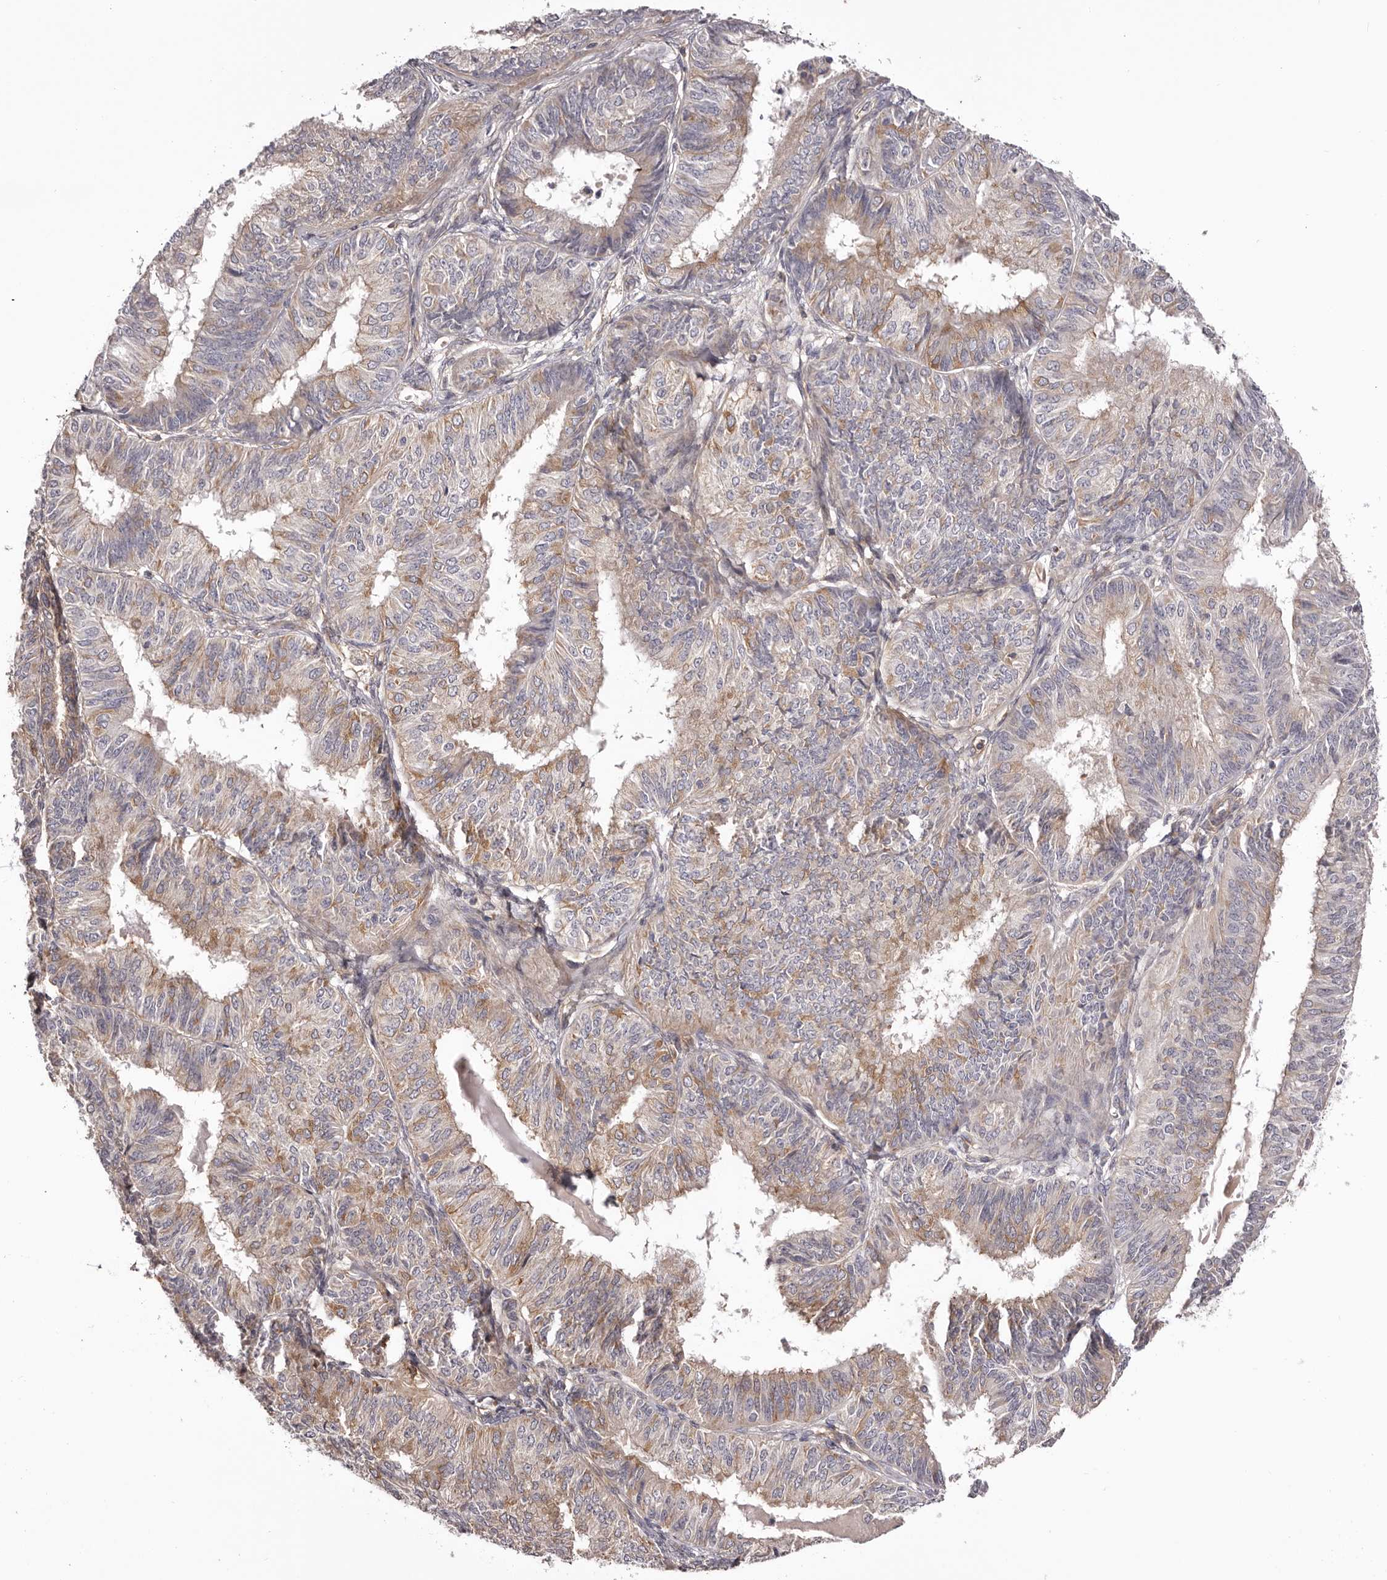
{"staining": {"intensity": "weak", "quantity": "<25%", "location": "cytoplasmic/membranous"}, "tissue": "endometrial cancer", "cell_type": "Tumor cells", "image_type": "cancer", "snomed": [{"axis": "morphology", "description": "Adenocarcinoma, NOS"}, {"axis": "topography", "description": "Endometrium"}], "caption": "DAB immunohistochemical staining of endometrial cancer (adenocarcinoma) exhibits no significant staining in tumor cells.", "gene": "DMRT2", "patient": {"sex": "female", "age": 58}}